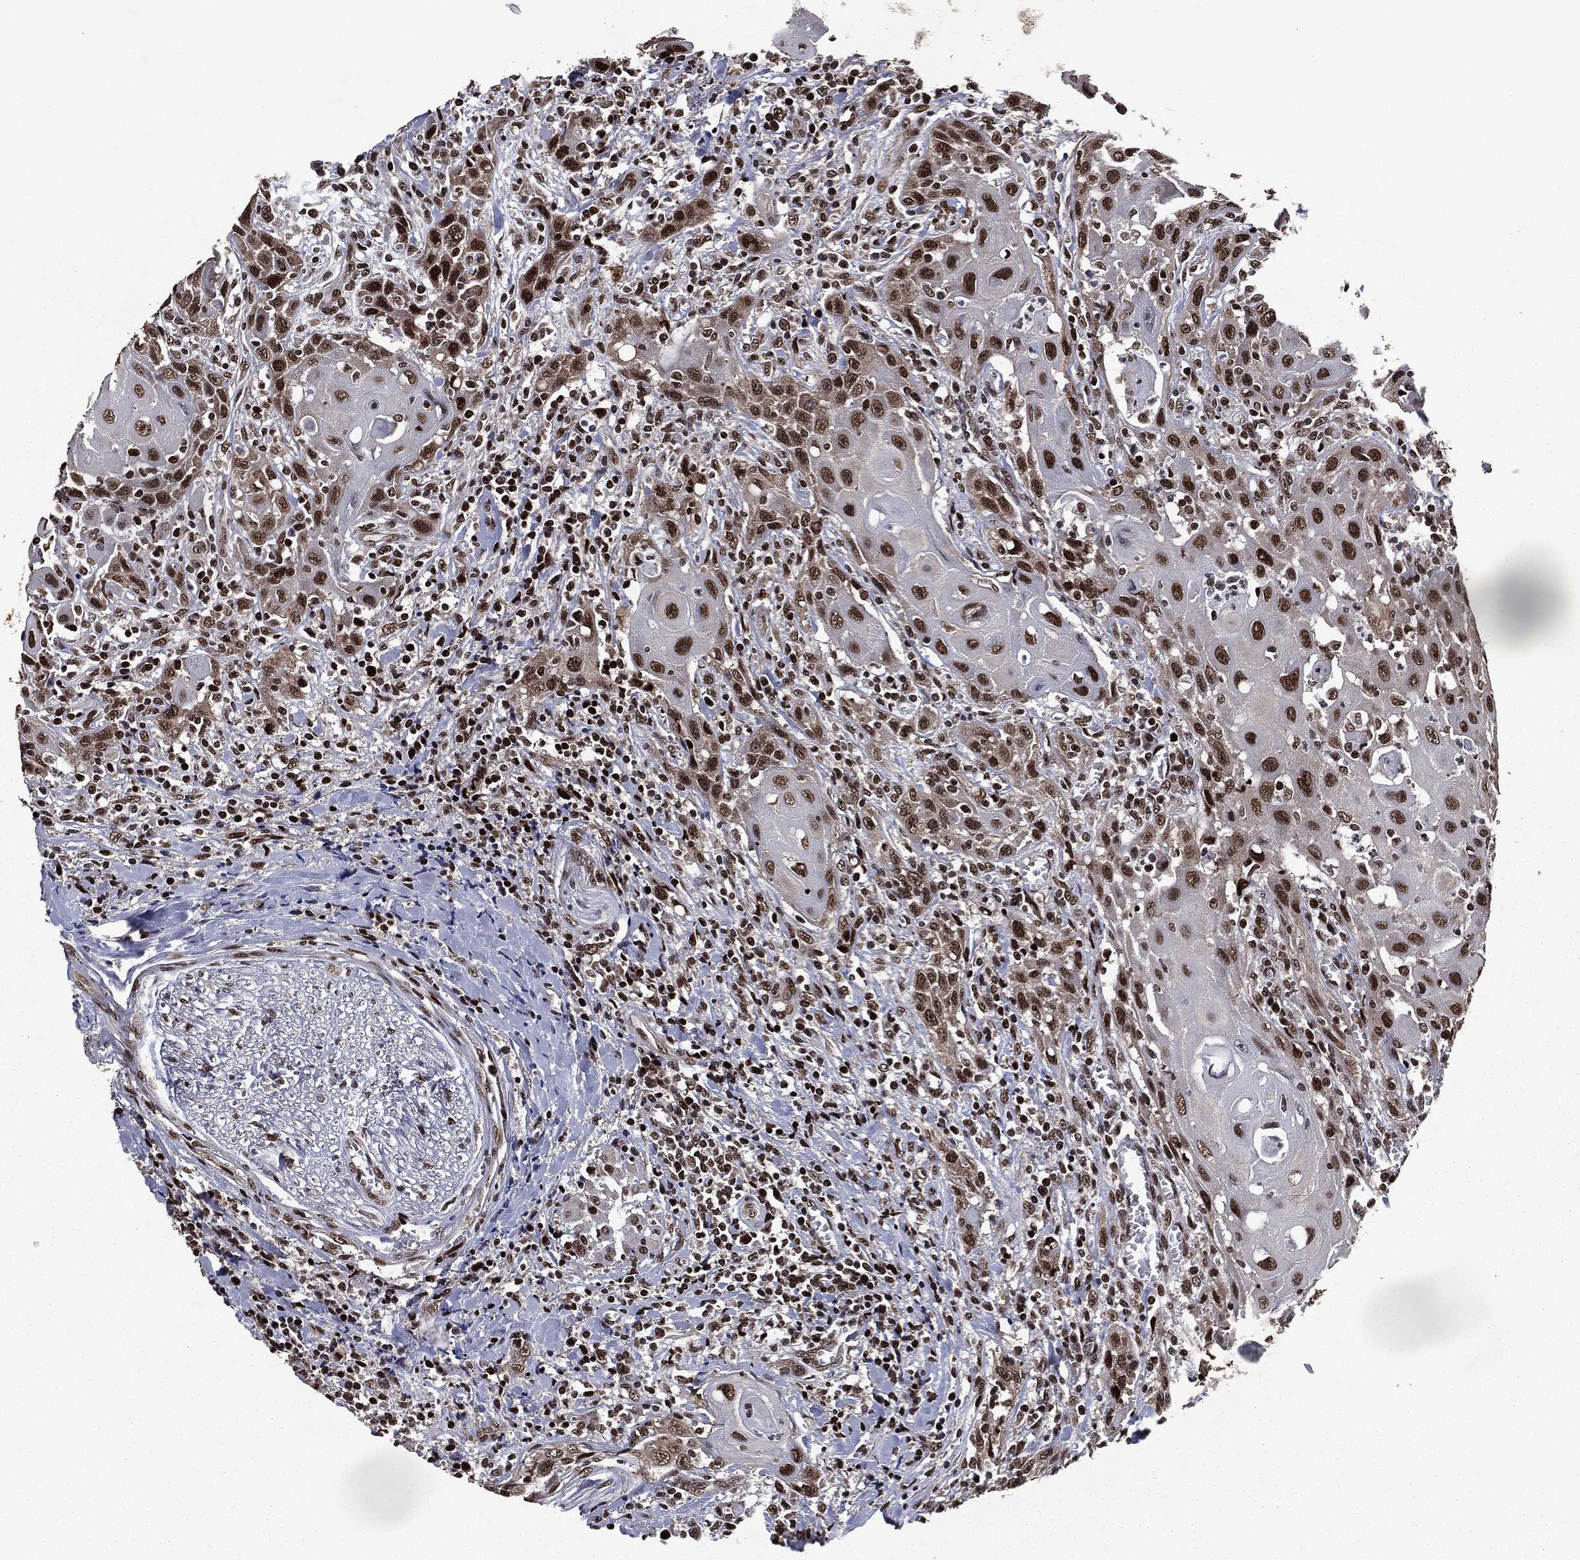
{"staining": {"intensity": "strong", "quantity": ">75%", "location": "nuclear"}, "tissue": "head and neck cancer", "cell_type": "Tumor cells", "image_type": "cancer", "snomed": [{"axis": "morphology", "description": "Normal tissue, NOS"}, {"axis": "morphology", "description": "Squamous cell carcinoma, NOS"}, {"axis": "topography", "description": "Oral tissue"}, {"axis": "topography", "description": "Head-Neck"}], "caption": "Immunohistochemistry (IHC) image of neoplastic tissue: human squamous cell carcinoma (head and neck) stained using immunohistochemistry (IHC) exhibits high levels of strong protein expression localized specifically in the nuclear of tumor cells, appearing as a nuclear brown color.", "gene": "DVL2", "patient": {"sex": "male", "age": 71}}